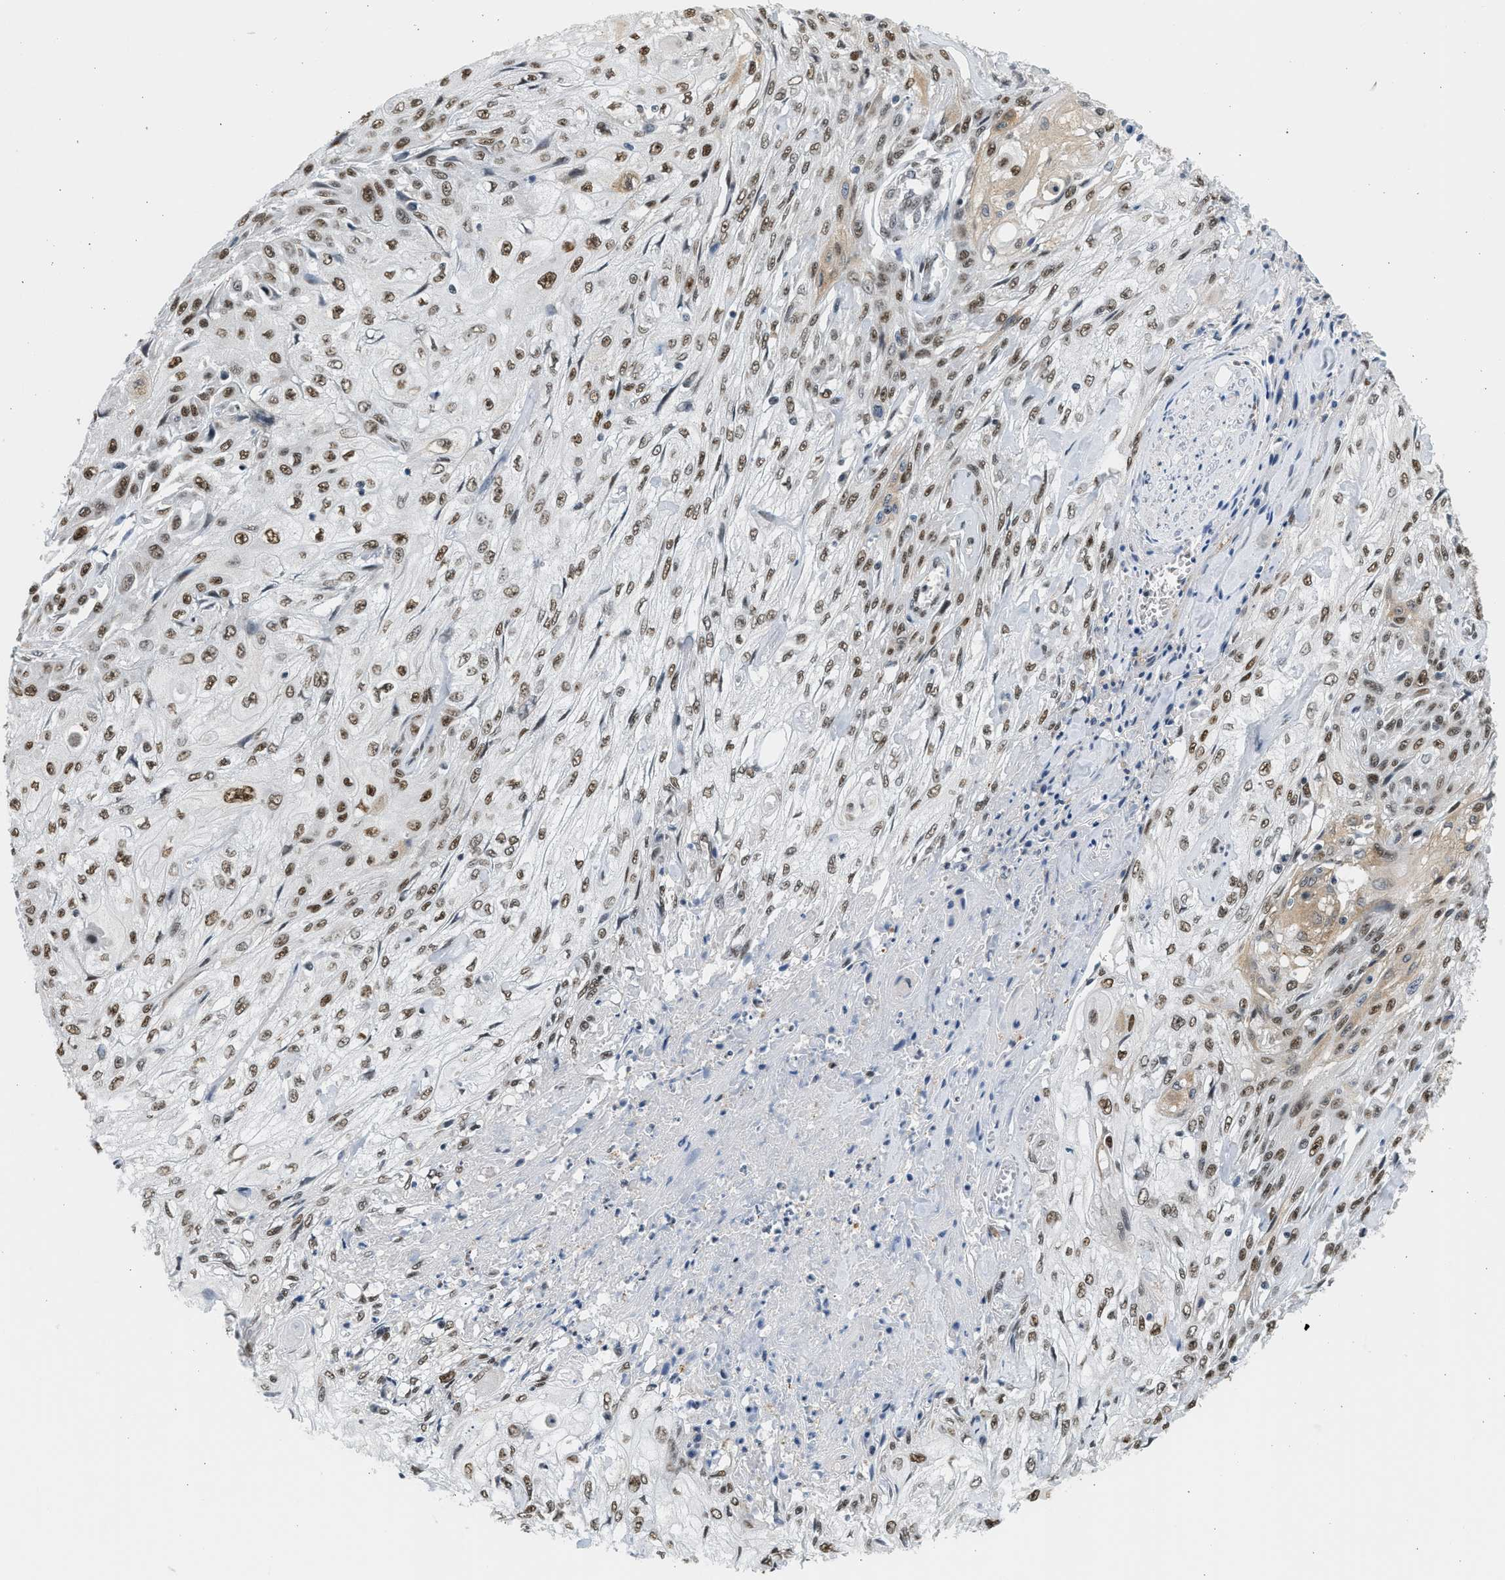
{"staining": {"intensity": "moderate", "quantity": ">75%", "location": "nuclear"}, "tissue": "skin cancer", "cell_type": "Tumor cells", "image_type": "cancer", "snomed": [{"axis": "morphology", "description": "Squamous cell carcinoma, NOS"}, {"axis": "morphology", "description": "Squamous cell carcinoma, metastatic, NOS"}, {"axis": "topography", "description": "Skin"}, {"axis": "topography", "description": "Lymph node"}], "caption": "A micrograph of human skin metastatic squamous cell carcinoma stained for a protein reveals moderate nuclear brown staining in tumor cells.", "gene": "HIPK1", "patient": {"sex": "male", "age": 75}}